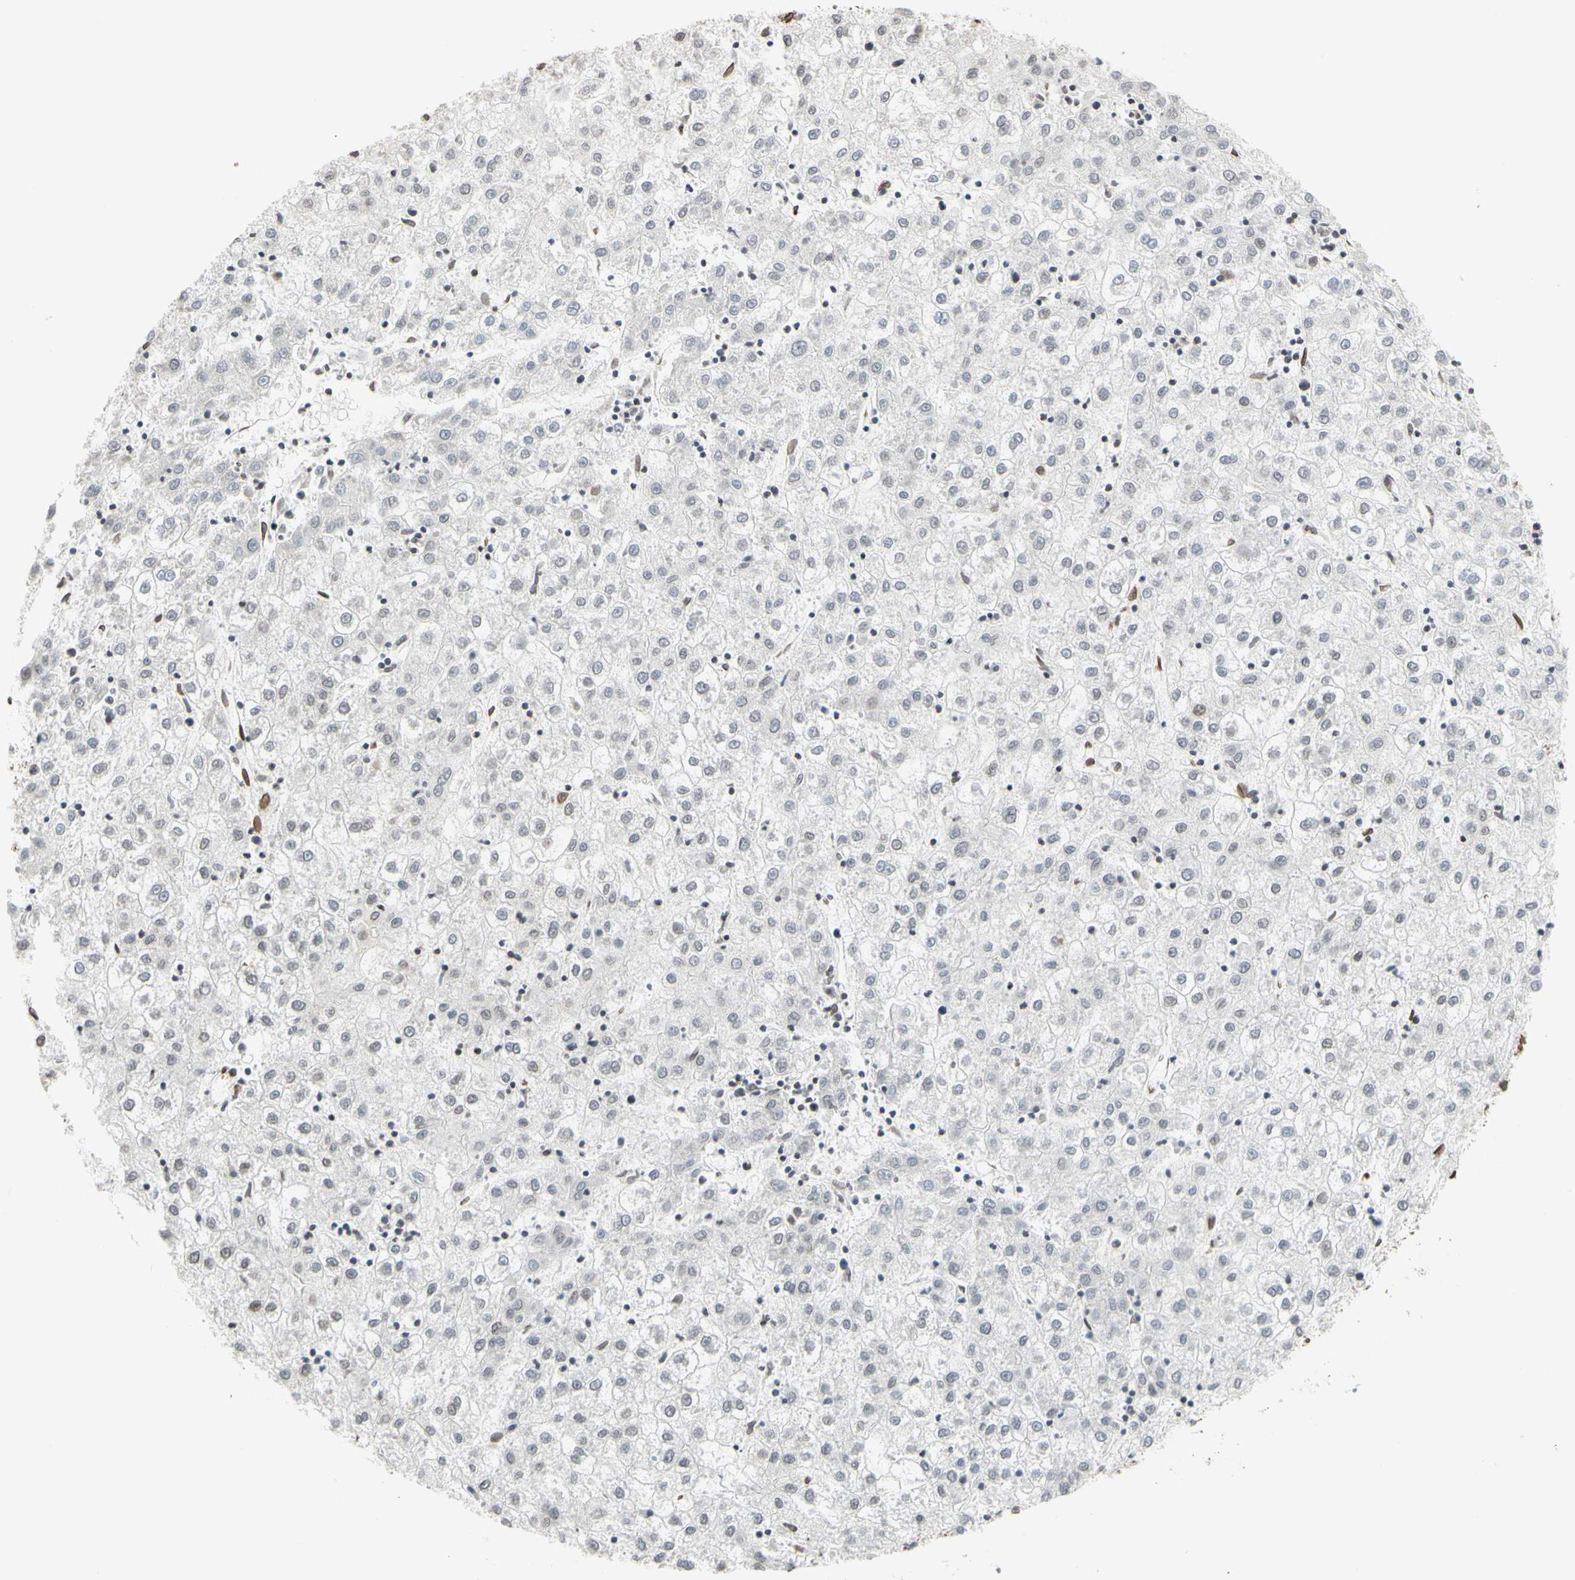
{"staining": {"intensity": "weak", "quantity": "<25%", "location": "nuclear"}, "tissue": "liver cancer", "cell_type": "Tumor cells", "image_type": "cancer", "snomed": [{"axis": "morphology", "description": "Carcinoma, Hepatocellular, NOS"}, {"axis": "topography", "description": "Liver"}], "caption": "A micrograph of human hepatocellular carcinoma (liver) is negative for staining in tumor cells.", "gene": "SUN1", "patient": {"sex": "male", "age": 72}}